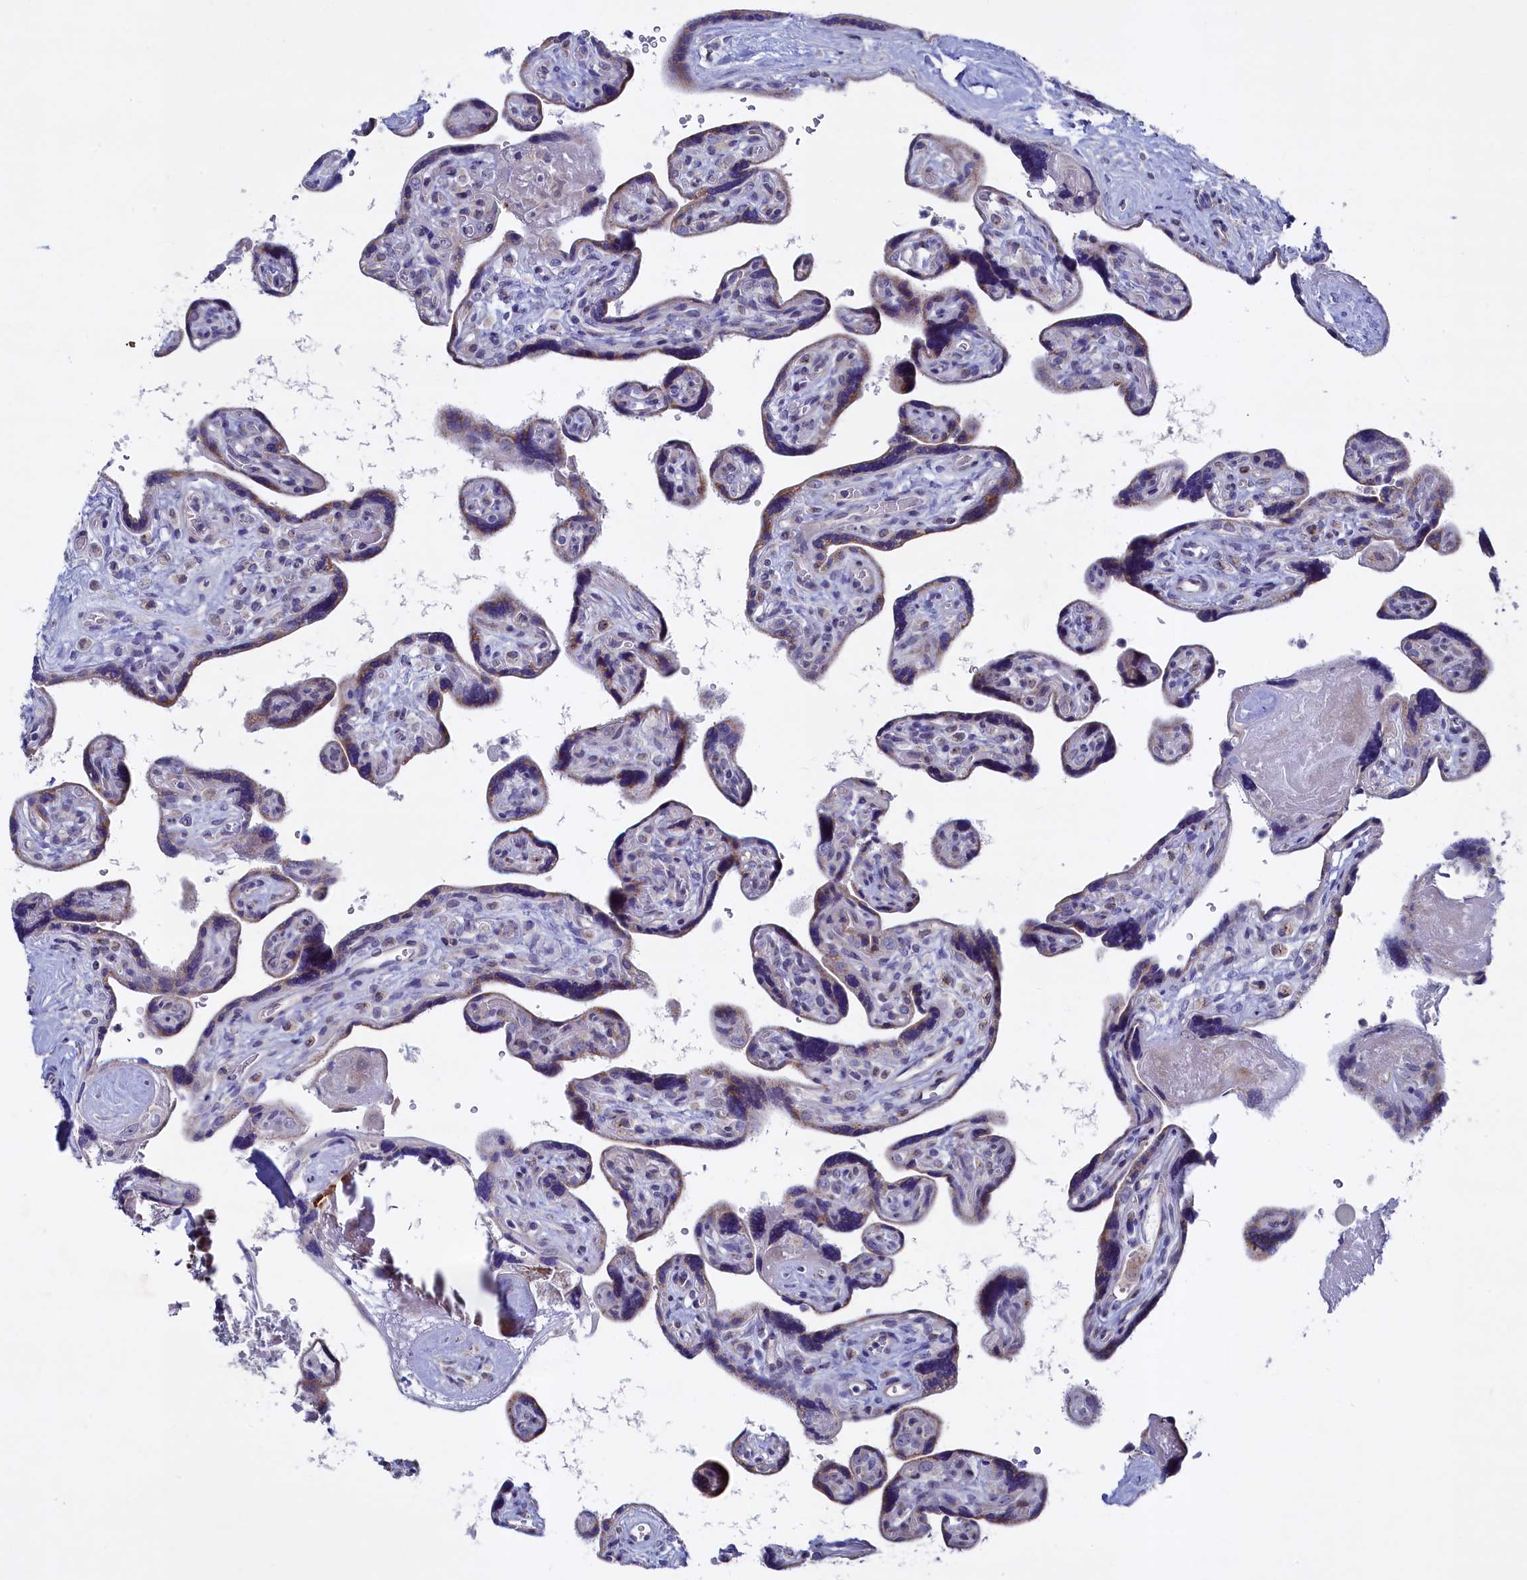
{"staining": {"intensity": "moderate", "quantity": "25%-75%", "location": "cytoplasmic/membranous"}, "tissue": "placenta", "cell_type": "Trophoblastic cells", "image_type": "normal", "snomed": [{"axis": "morphology", "description": "Normal tissue, NOS"}, {"axis": "topography", "description": "Placenta"}], "caption": "This micrograph shows IHC staining of benign placenta, with medium moderate cytoplasmic/membranous staining in about 25%-75% of trophoblastic cells.", "gene": "GPR108", "patient": {"sex": "female", "age": 39}}